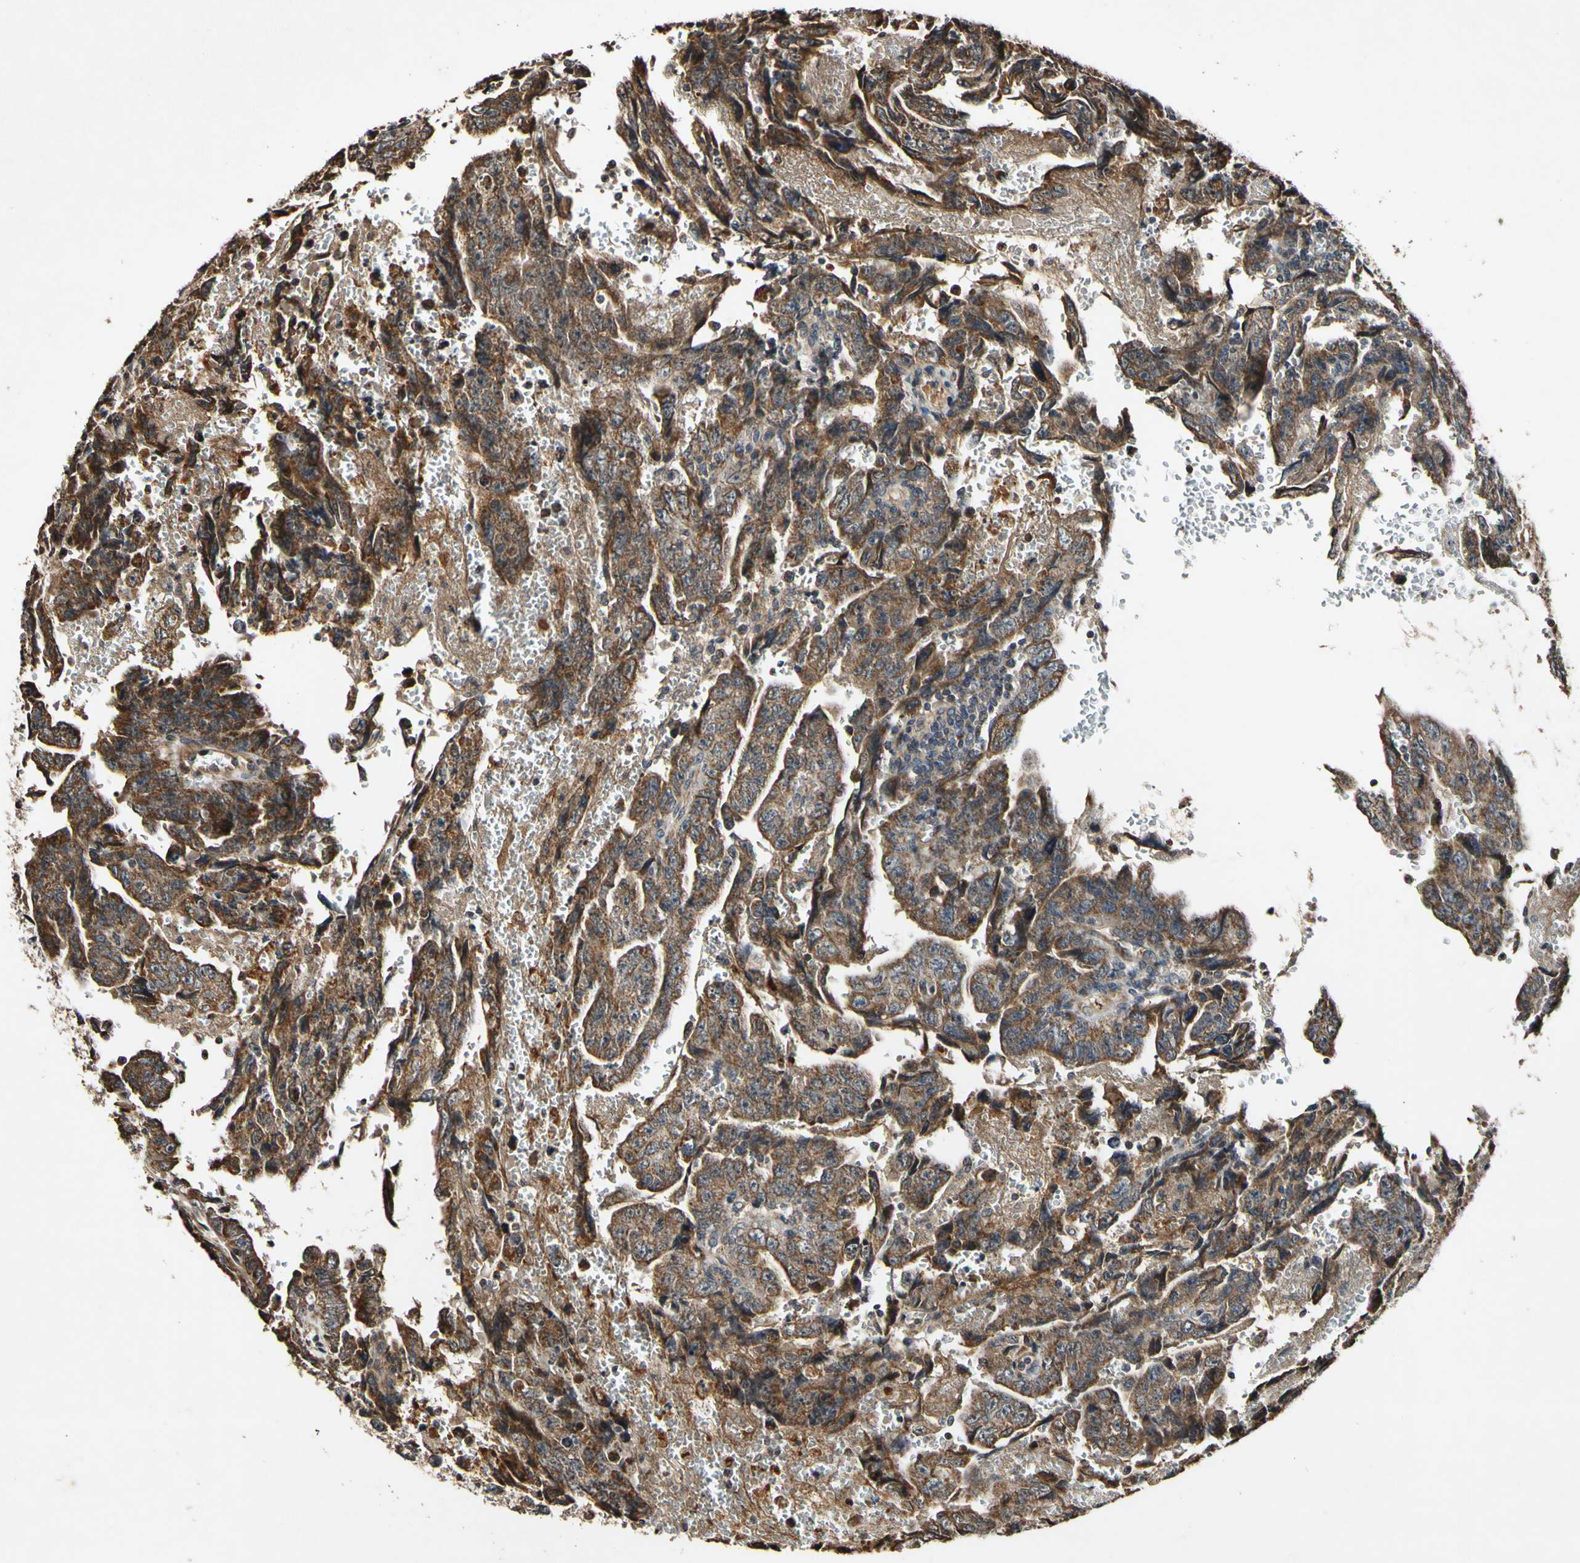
{"staining": {"intensity": "moderate", "quantity": ">75%", "location": "cytoplasmic/membranous"}, "tissue": "testis cancer", "cell_type": "Tumor cells", "image_type": "cancer", "snomed": [{"axis": "morphology", "description": "Carcinoma, Embryonal, NOS"}, {"axis": "topography", "description": "Testis"}], "caption": "Brown immunohistochemical staining in human testis cancer demonstrates moderate cytoplasmic/membranous expression in about >75% of tumor cells.", "gene": "PLAT", "patient": {"sex": "male", "age": 28}}